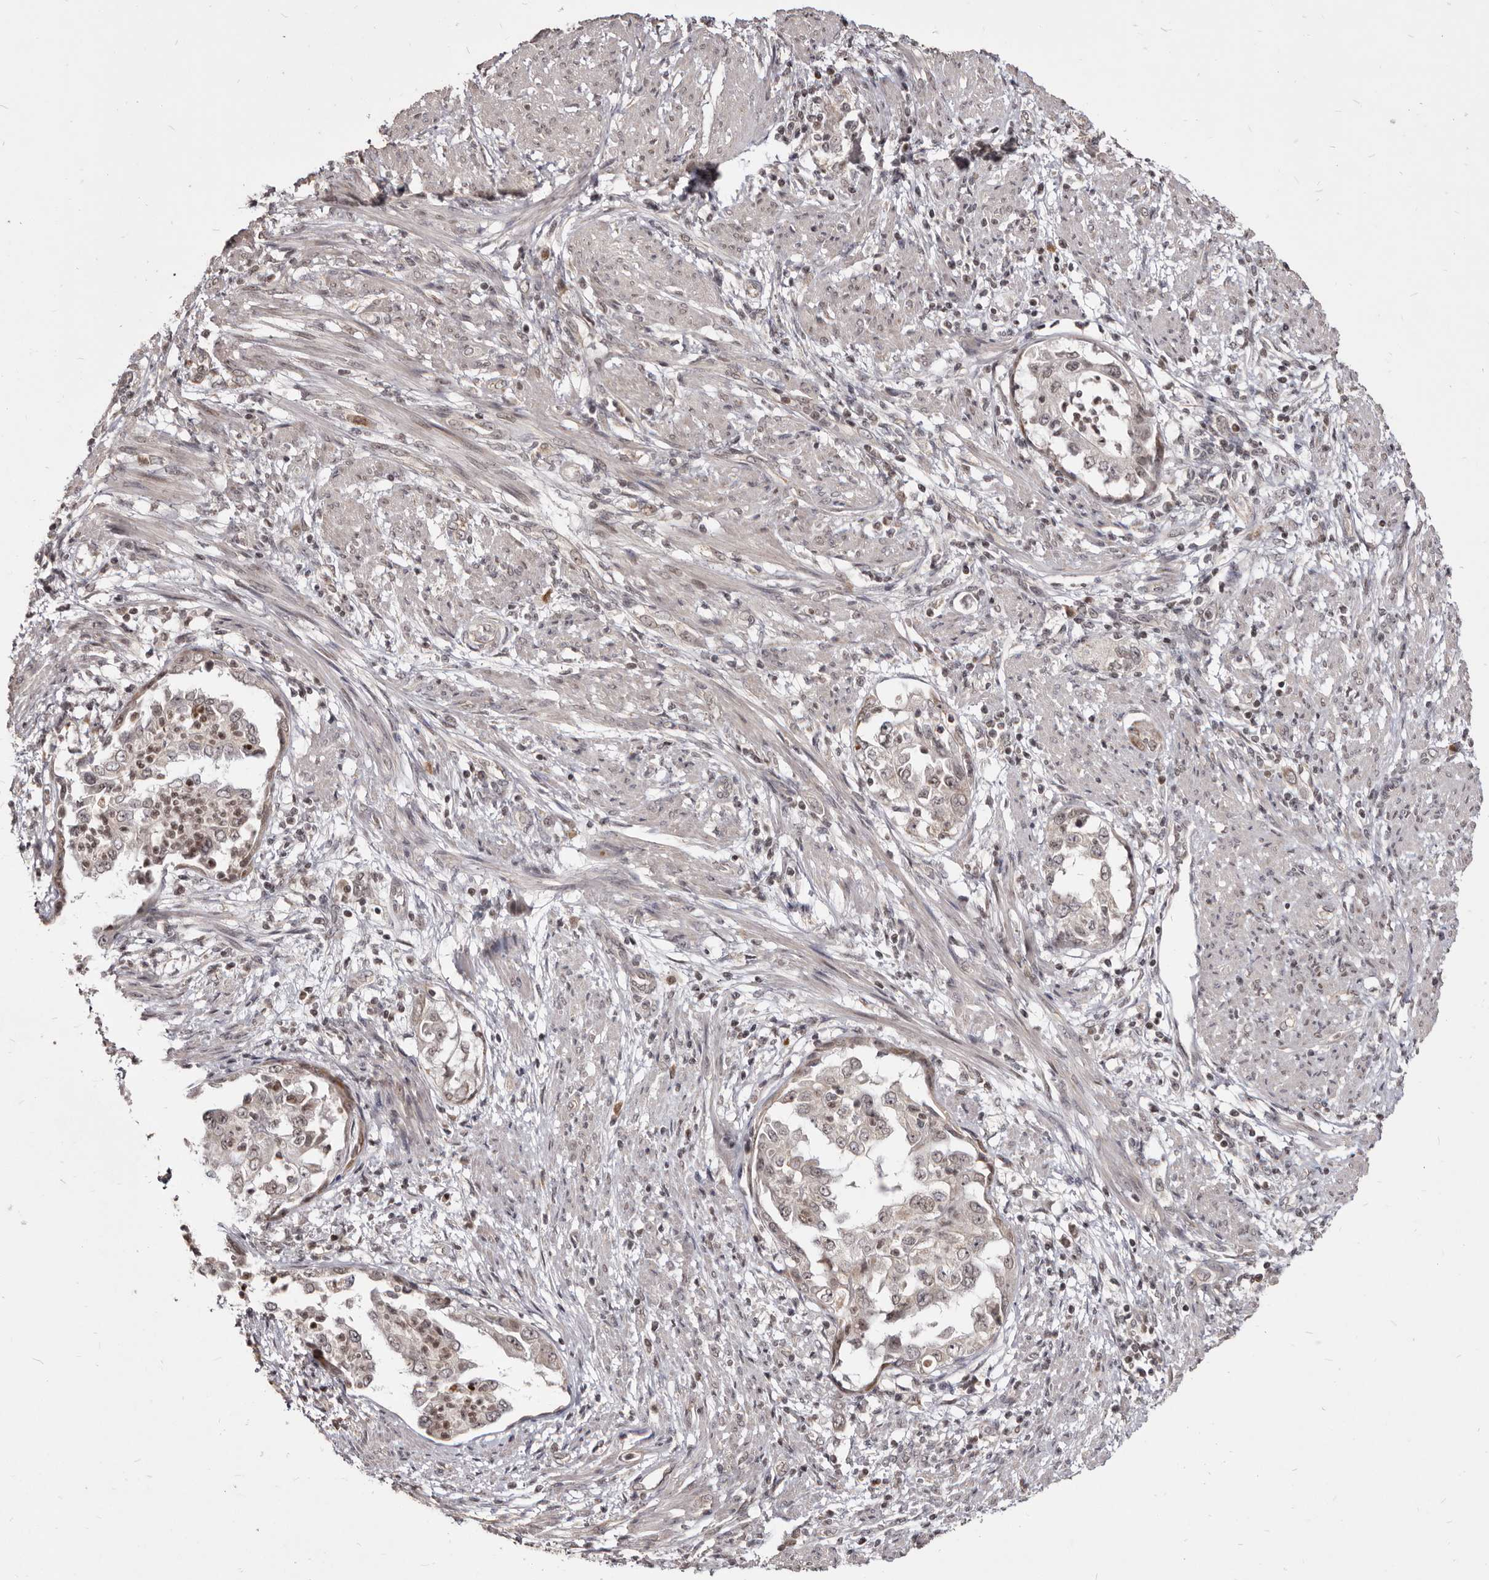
{"staining": {"intensity": "moderate", "quantity": "25%-75%", "location": "cytoplasmic/membranous,nuclear"}, "tissue": "endometrial cancer", "cell_type": "Tumor cells", "image_type": "cancer", "snomed": [{"axis": "morphology", "description": "Adenocarcinoma, NOS"}, {"axis": "topography", "description": "Endometrium"}], "caption": "Protein staining displays moderate cytoplasmic/membranous and nuclear expression in about 25%-75% of tumor cells in endometrial cancer. (Stains: DAB in brown, nuclei in blue, Microscopy: brightfield microscopy at high magnification).", "gene": "THUMPD1", "patient": {"sex": "female", "age": 85}}